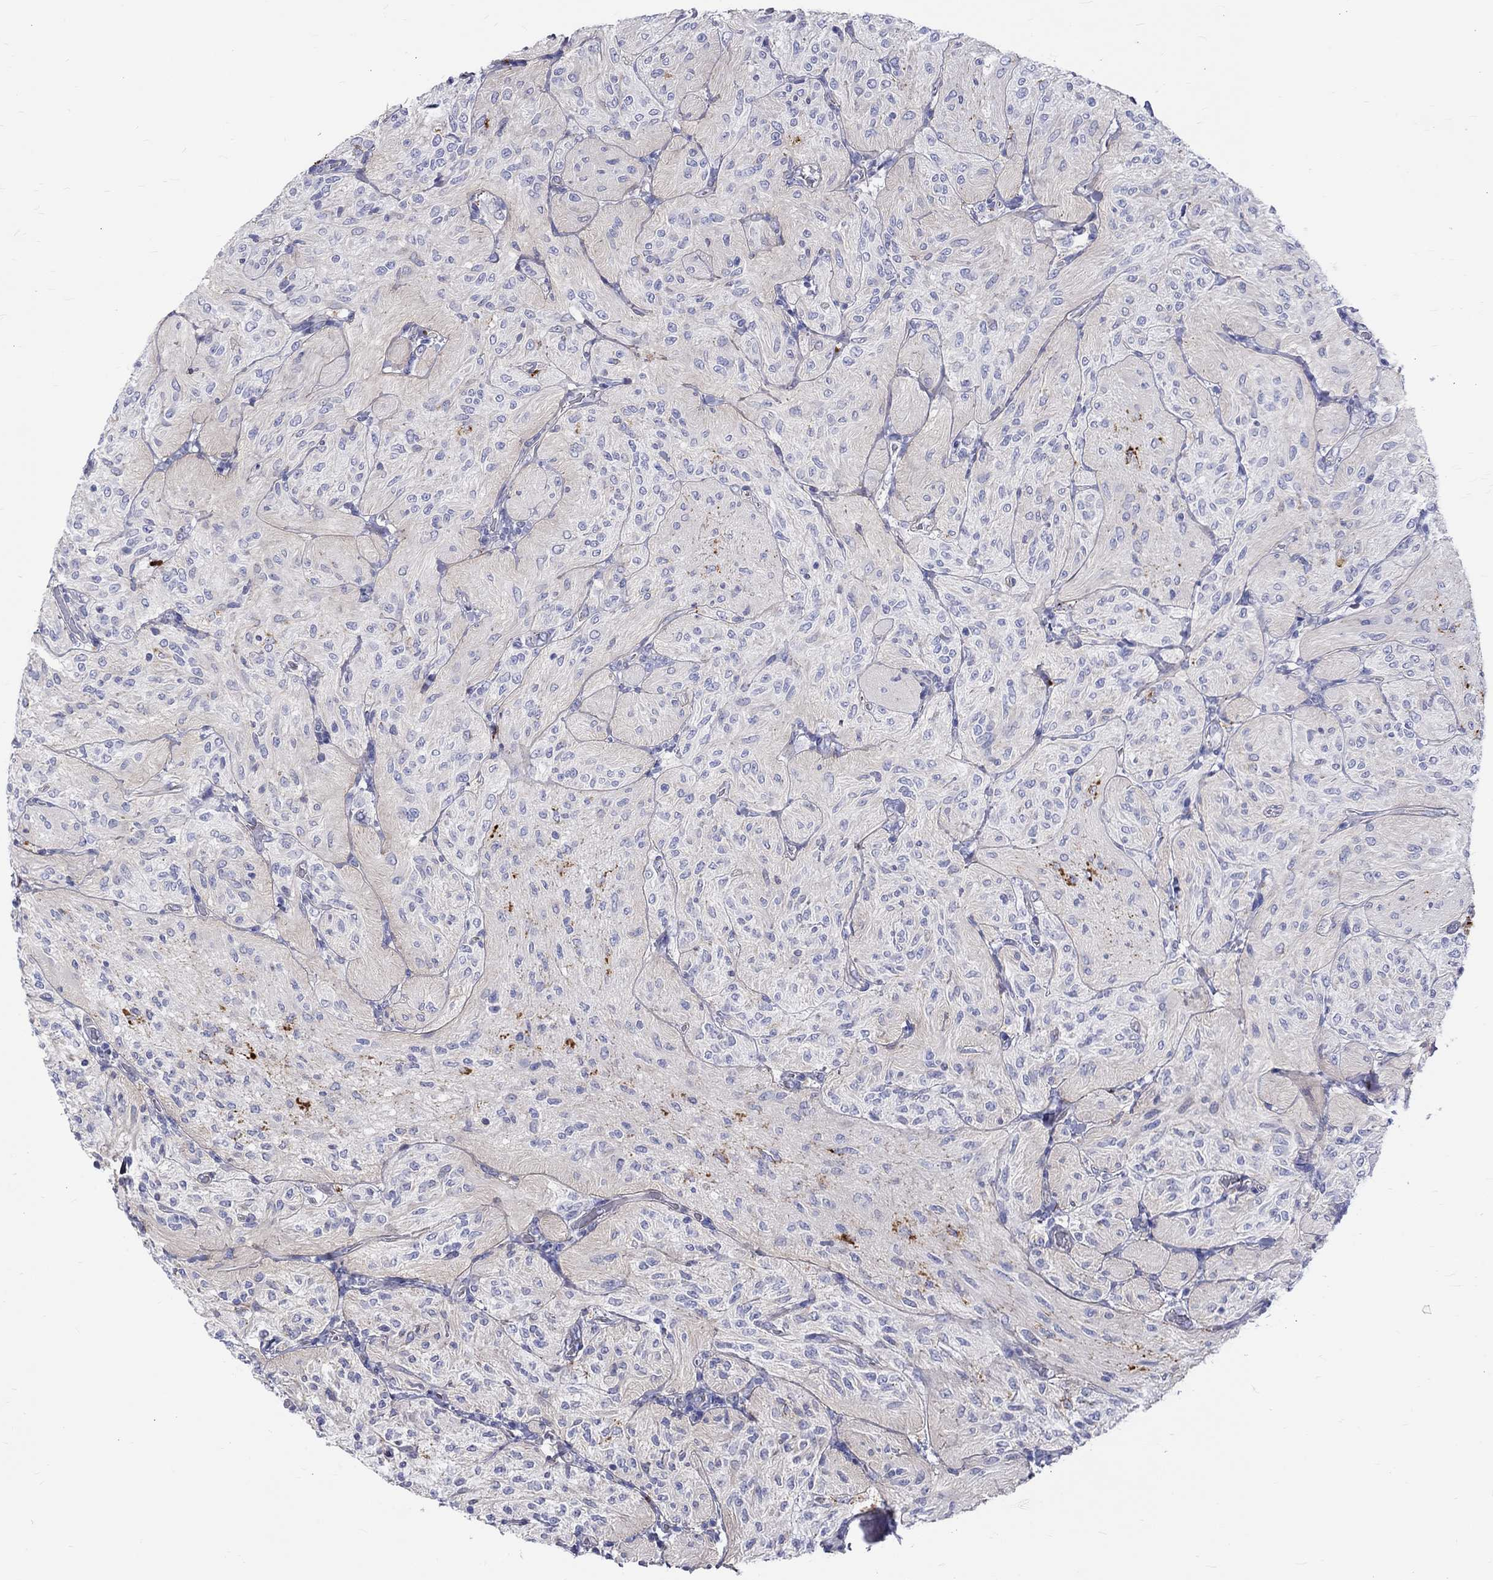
{"staining": {"intensity": "negative", "quantity": "none", "location": "none"}, "tissue": "glioma", "cell_type": "Tumor cells", "image_type": "cancer", "snomed": [{"axis": "morphology", "description": "Glioma, malignant, Low grade"}, {"axis": "topography", "description": "Brain"}], "caption": "Immunohistochemical staining of malignant glioma (low-grade) displays no significant positivity in tumor cells.", "gene": "SH2D7", "patient": {"sex": "male", "age": 3}}